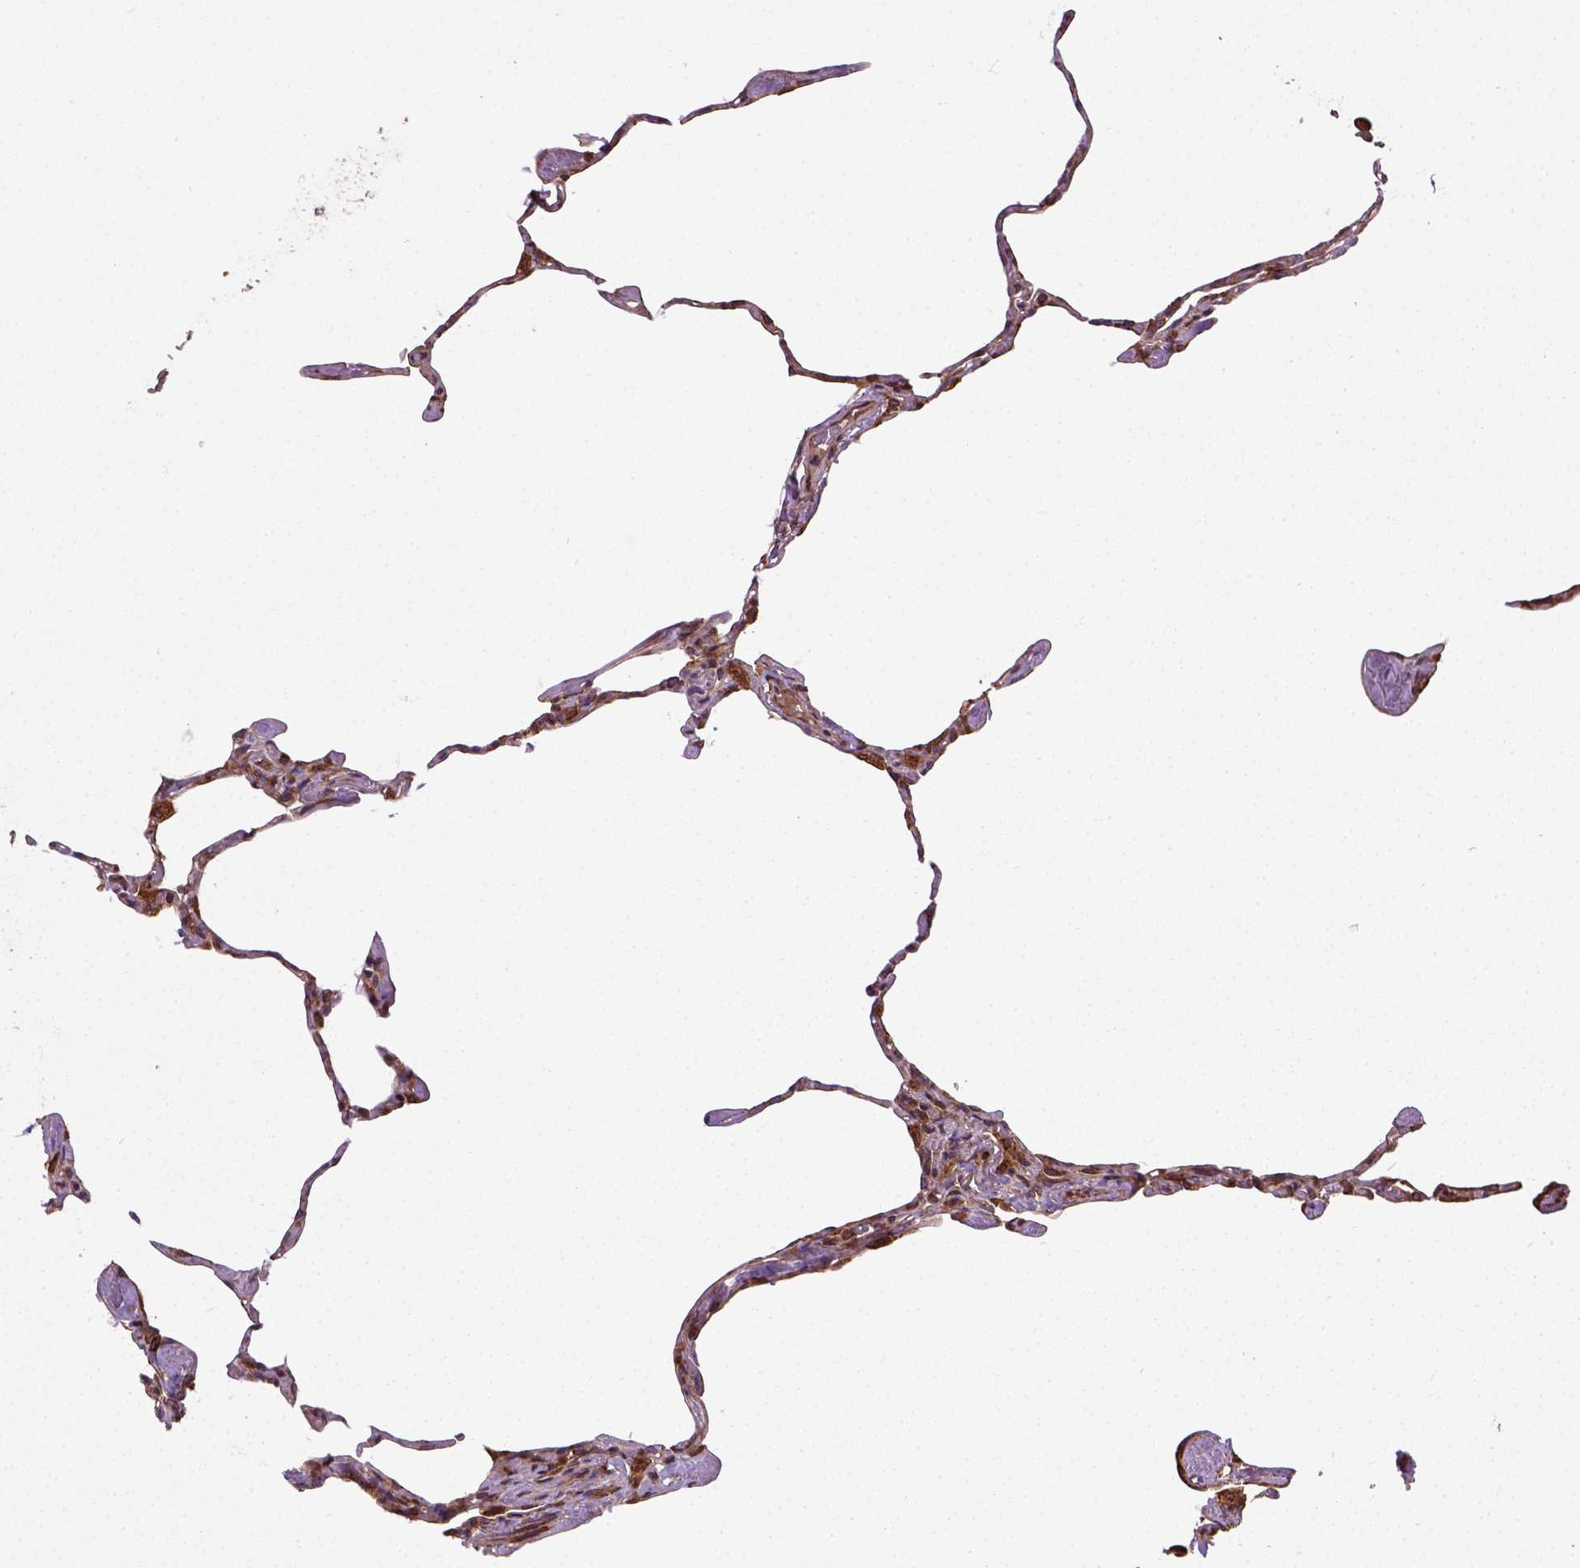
{"staining": {"intensity": "strong", "quantity": ">75%", "location": "cytoplasmic/membranous"}, "tissue": "lung", "cell_type": "Alveolar cells", "image_type": "normal", "snomed": [{"axis": "morphology", "description": "Normal tissue, NOS"}, {"axis": "topography", "description": "Lung"}], "caption": "DAB (3,3'-diaminobenzidine) immunohistochemical staining of normal human lung displays strong cytoplasmic/membranous protein expression in approximately >75% of alveolar cells.", "gene": "CAPRIN1", "patient": {"sex": "male", "age": 65}}